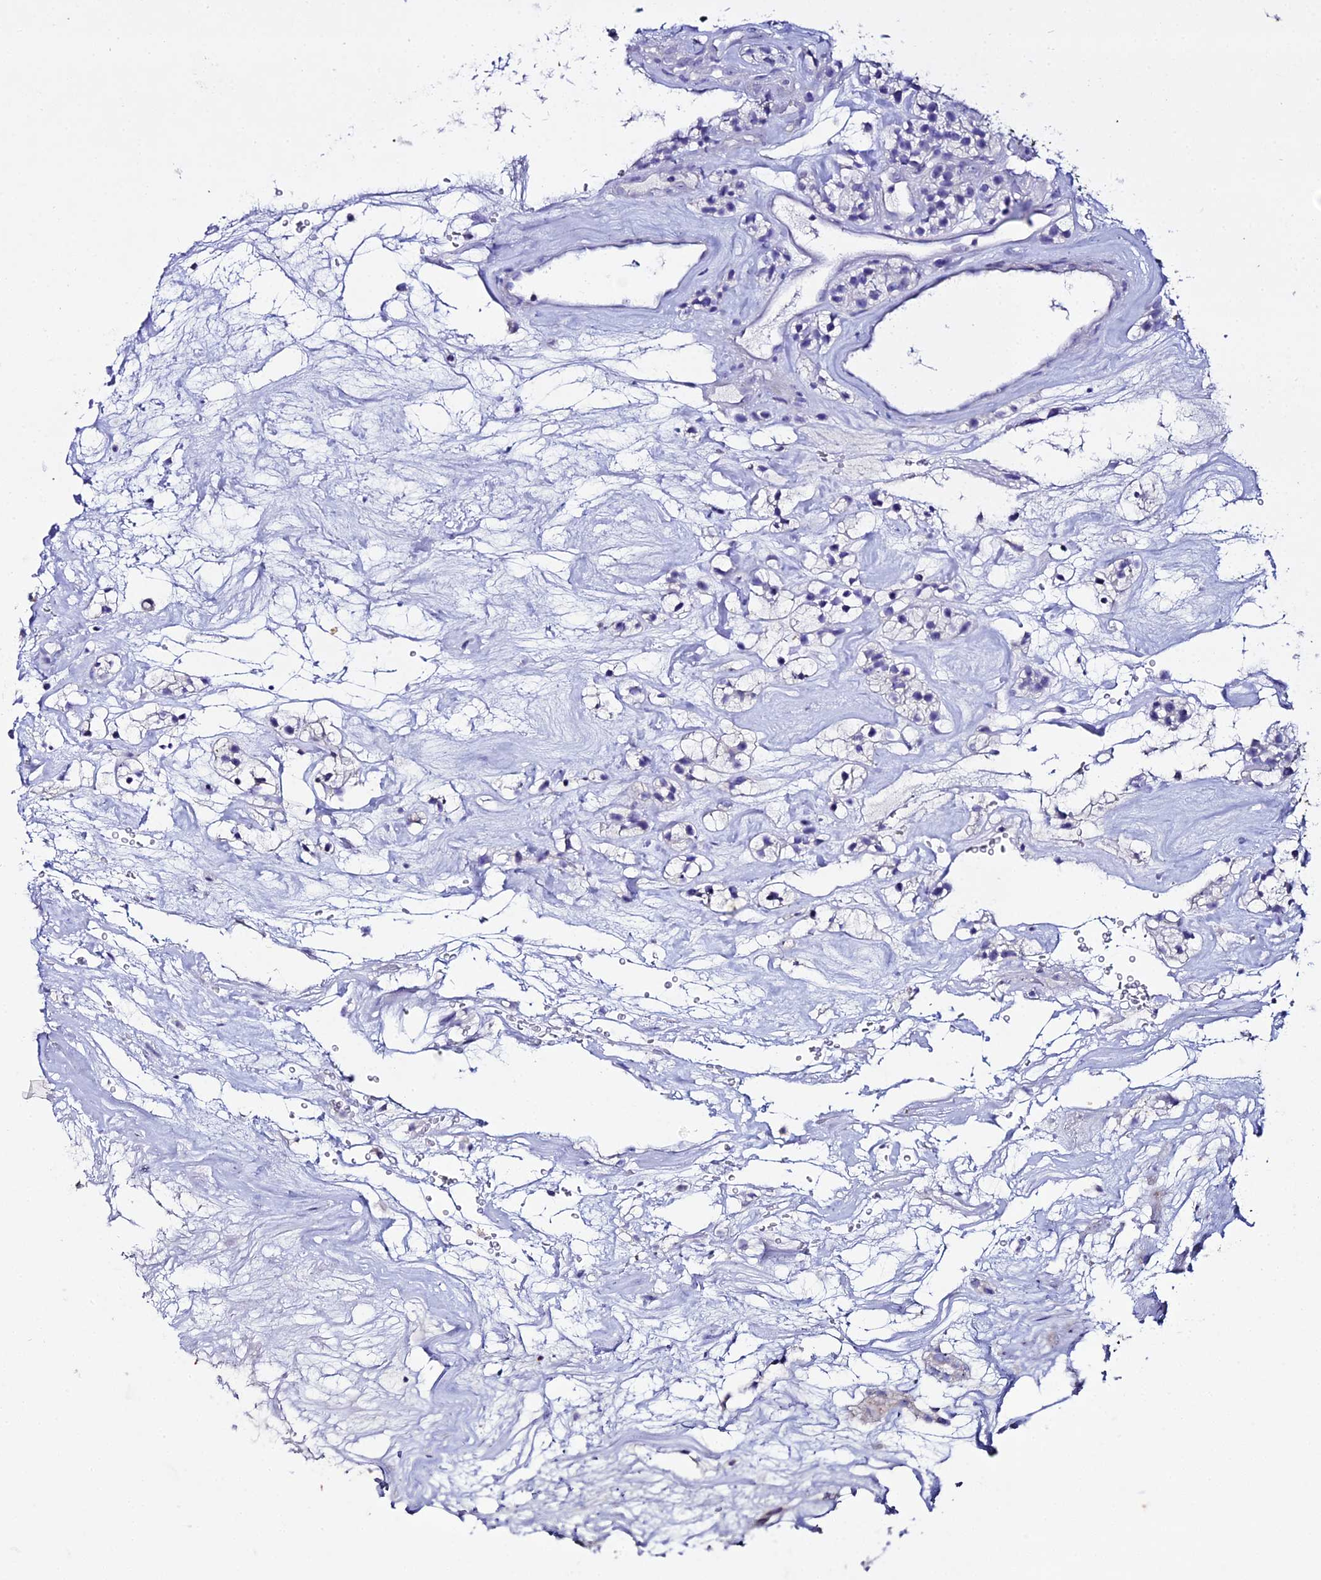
{"staining": {"intensity": "negative", "quantity": "none", "location": "none"}, "tissue": "renal cancer", "cell_type": "Tumor cells", "image_type": "cancer", "snomed": [{"axis": "morphology", "description": "Adenocarcinoma, NOS"}, {"axis": "topography", "description": "Kidney"}], "caption": "This is a histopathology image of IHC staining of renal adenocarcinoma, which shows no staining in tumor cells.", "gene": "DHX34", "patient": {"sex": "female", "age": 57}}